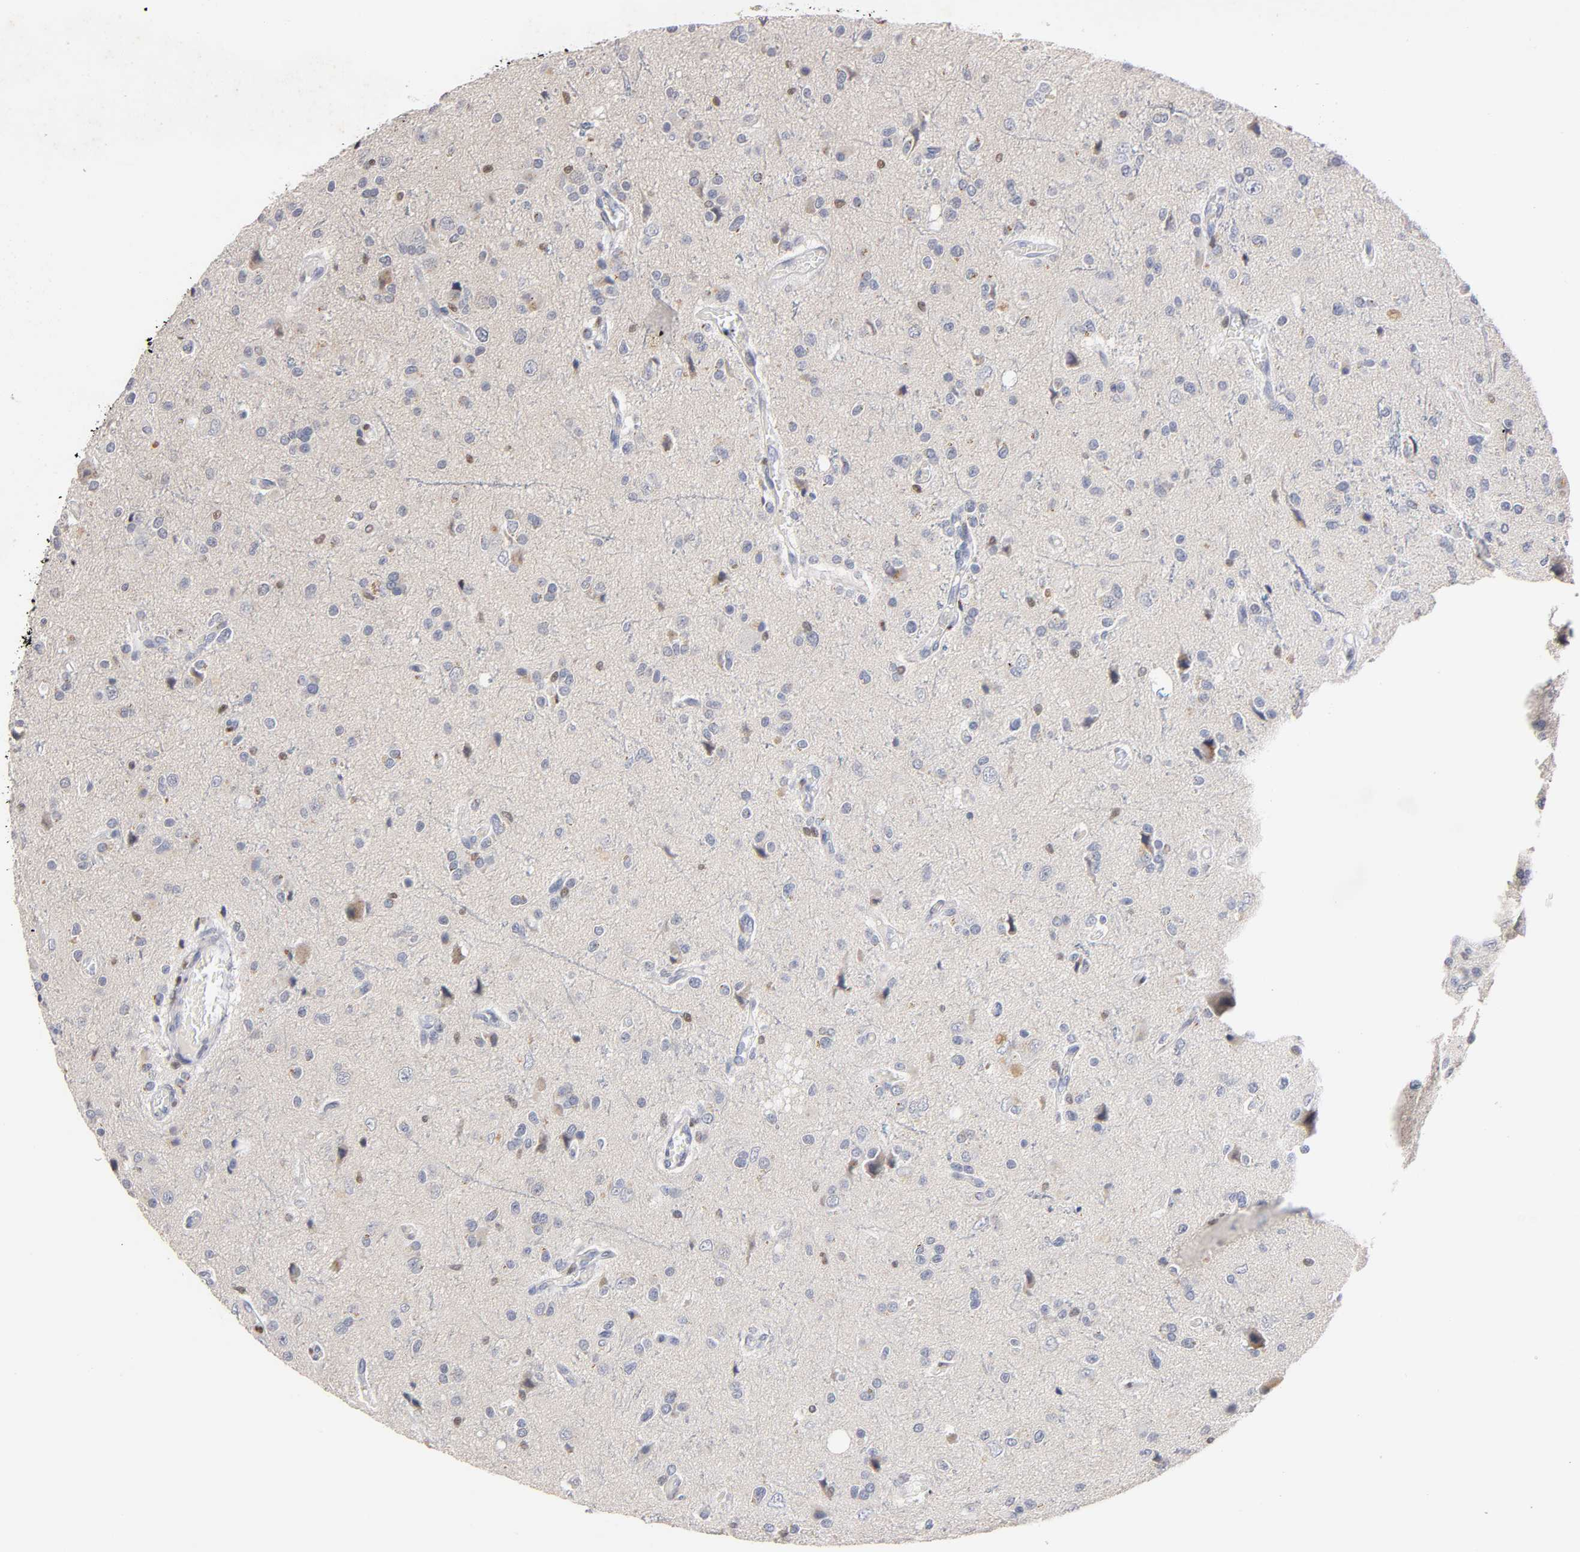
{"staining": {"intensity": "negative", "quantity": "none", "location": "none"}, "tissue": "glioma", "cell_type": "Tumor cells", "image_type": "cancer", "snomed": [{"axis": "morphology", "description": "Glioma, malignant, High grade"}, {"axis": "topography", "description": "Brain"}], "caption": "This histopathology image is of glioma stained with IHC to label a protein in brown with the nuclei are counter-stained blue. There is no positivity in tumor cells.", "gene": "RUNX1", "patient": {"sex": "male", "age": 47}}